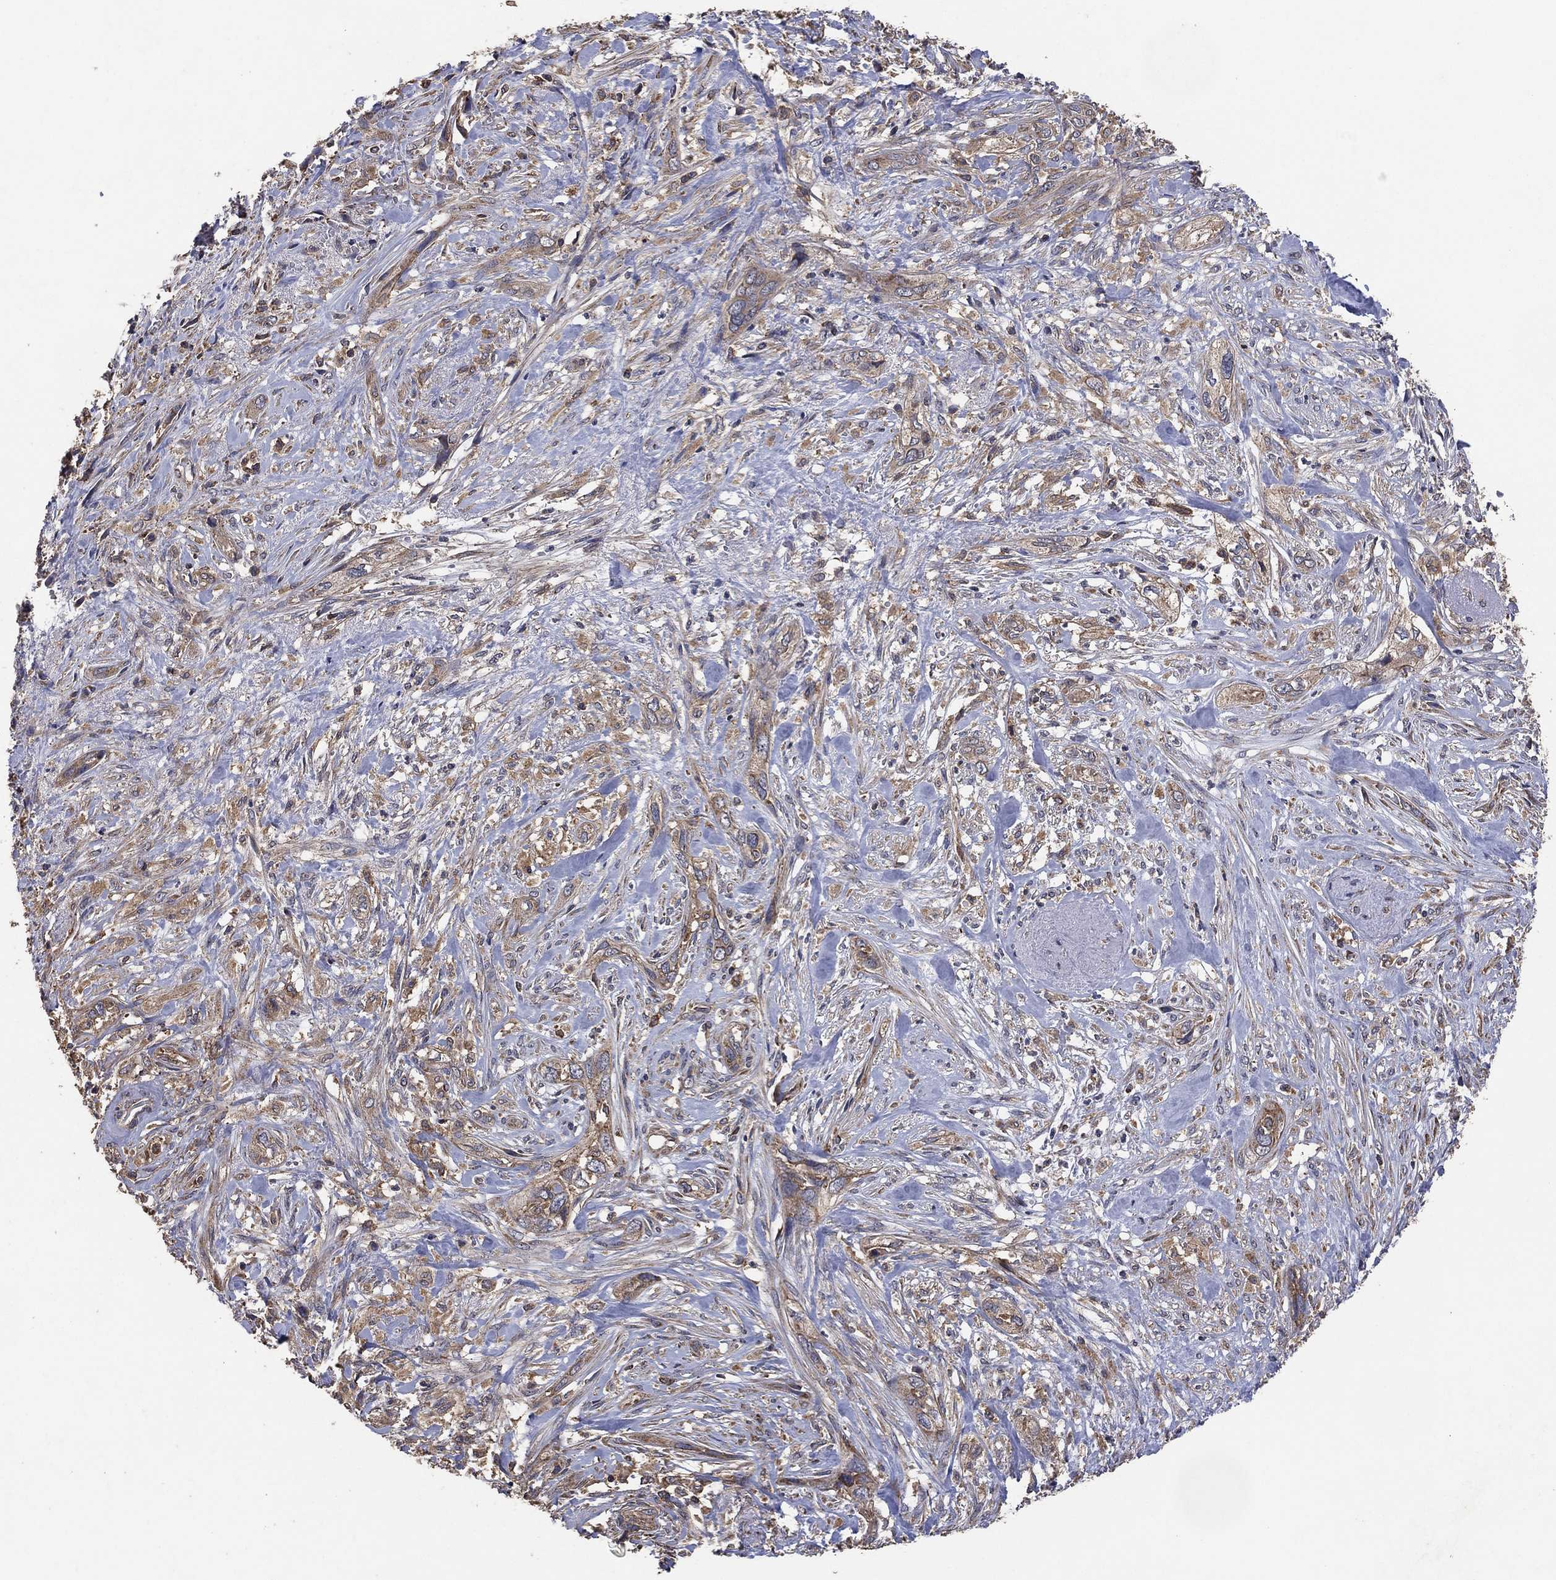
{"staining": {"intensity": "moderate", "quantity": "25%-75%", "location": "cytoplasmic/membranous"}, "tissue": "cervical cancer", "cell_type": "Tumor cells", "image_type": "cancer", "snomed": [{"axis": "morphology", "description": "Squamous cell carcinoma, NOS"}, {"axis": "topography", "description": "Cervix"}], "caption": "Immunohistochemical staining of cervical squamous cell carcinoma shows medium levels of moderate cytoplasmic/membranous staining in approximately 25%-75% of tumor cells. Nuclei are stained in blue.", "gene": "LIMD1", "patient": {"sex": "female", "age": 57}}